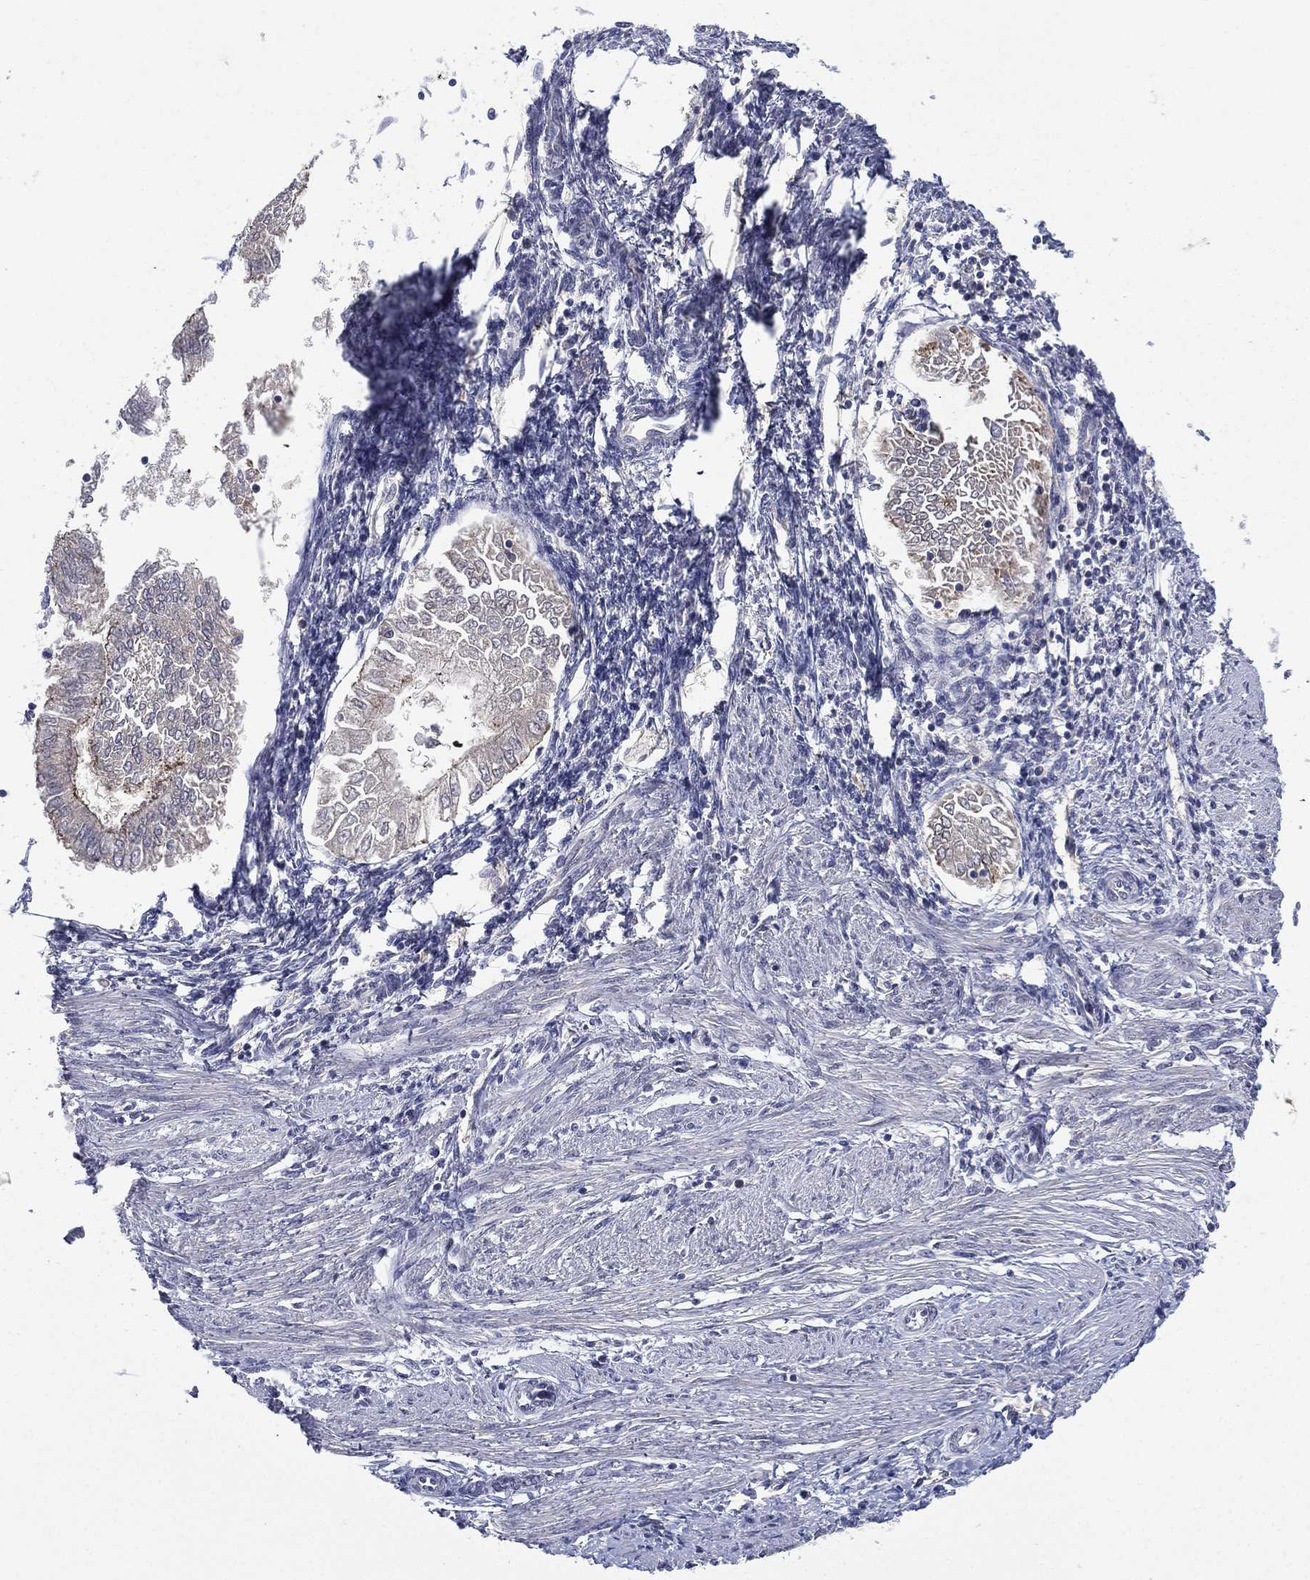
{"staining": {"intensity": "negative", "quantity": "none", "location": "none"}, "tissue": "endometrial cancer", "cell_type": "Tumor cells", "image_type": "cancer", "snomed": [{"axis": "morphology", "description": "Adenocarcinoma, NOS"}, {"axis": "topography", "description": "Endometrium"}], "caption": "A high-resolution histopathology image shows IHC staining of endometrial adenocarcinoma, which demonstrates no significant expression in tumor cells.", "gene": "MPP7", "patient": {"sex": "female", "age": 53}}